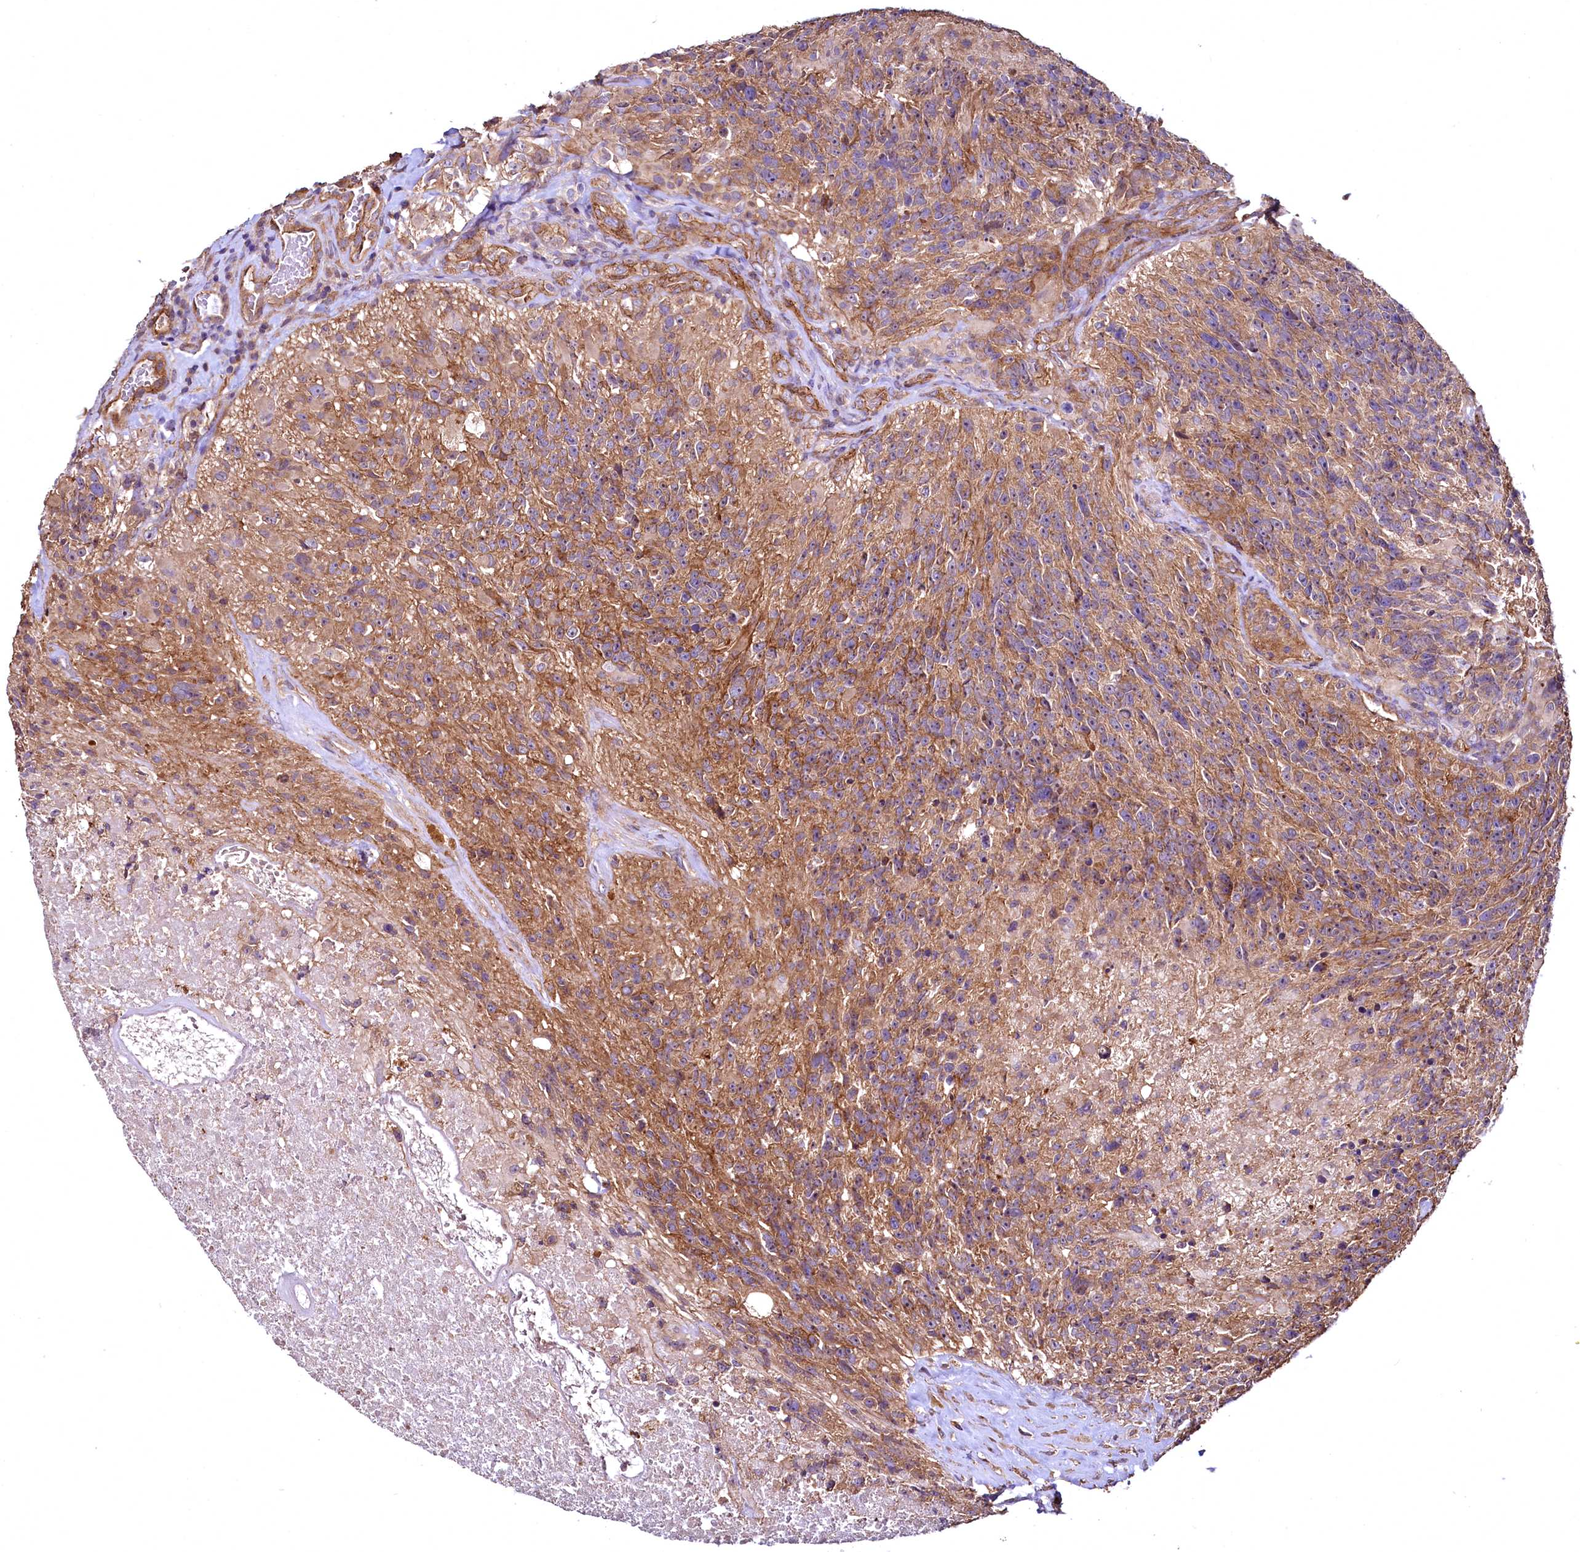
{"staining": {"intensity": "moderate", "quantity": ">75%", "location": "cytoplasmic/membranous"}, "tissue": "glioma", "cell_type": "Tumor cells", "image_type": "cancer", "snomed": [{"axis": "morphology", "description": "Glioma, malignant, High grade"}, {"axis": "topography", "description": "Brain"}], "caption": "Protein staining demonstrates moderate cytoplasmic/membranous expression in about >75% of tumor cells in glioma.", "gene": "TBCEL", "patient": {"sex": "male", "age": 76}}